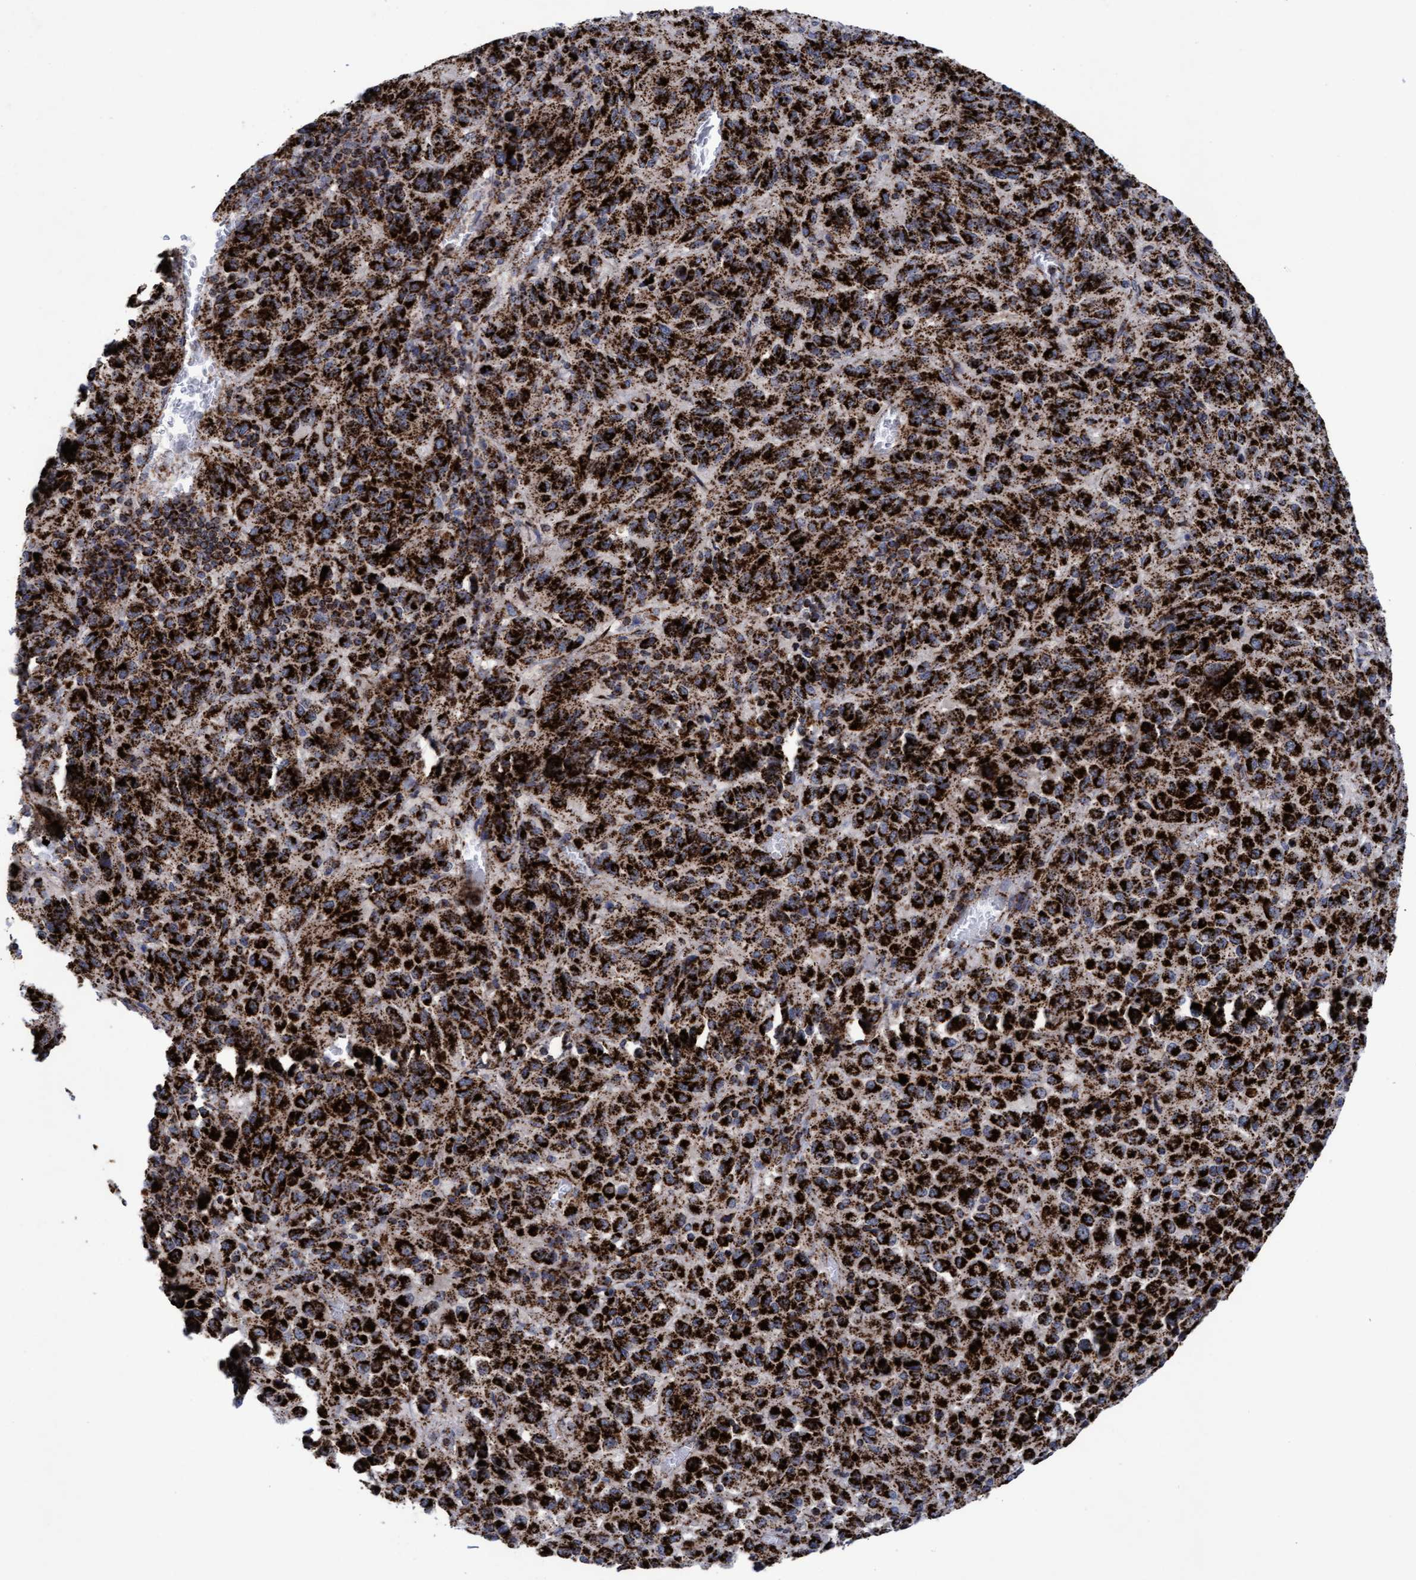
{"staining": {"intensity": "strong", "quantity": ">75%", "location": "cytoplasmic/membranous"}, "tissue": "melanoma", "cell_type": "Tumor cells", "image_type": "cancer", "snomed": [{"axis": "morphology", "description": "Malignant melanoma, Metastatic site"}, {"axis": "topography", "description": "Lung"}], "caption": "High-power microscopy captured an IHC histopathology image of malignant melanoma (metastatic site), revealing strong cytoplasmic/membranous expression in about >75% of tumor cells.", "gene": "MRPL38", "patient": {"sex": "male", "age": 64}}